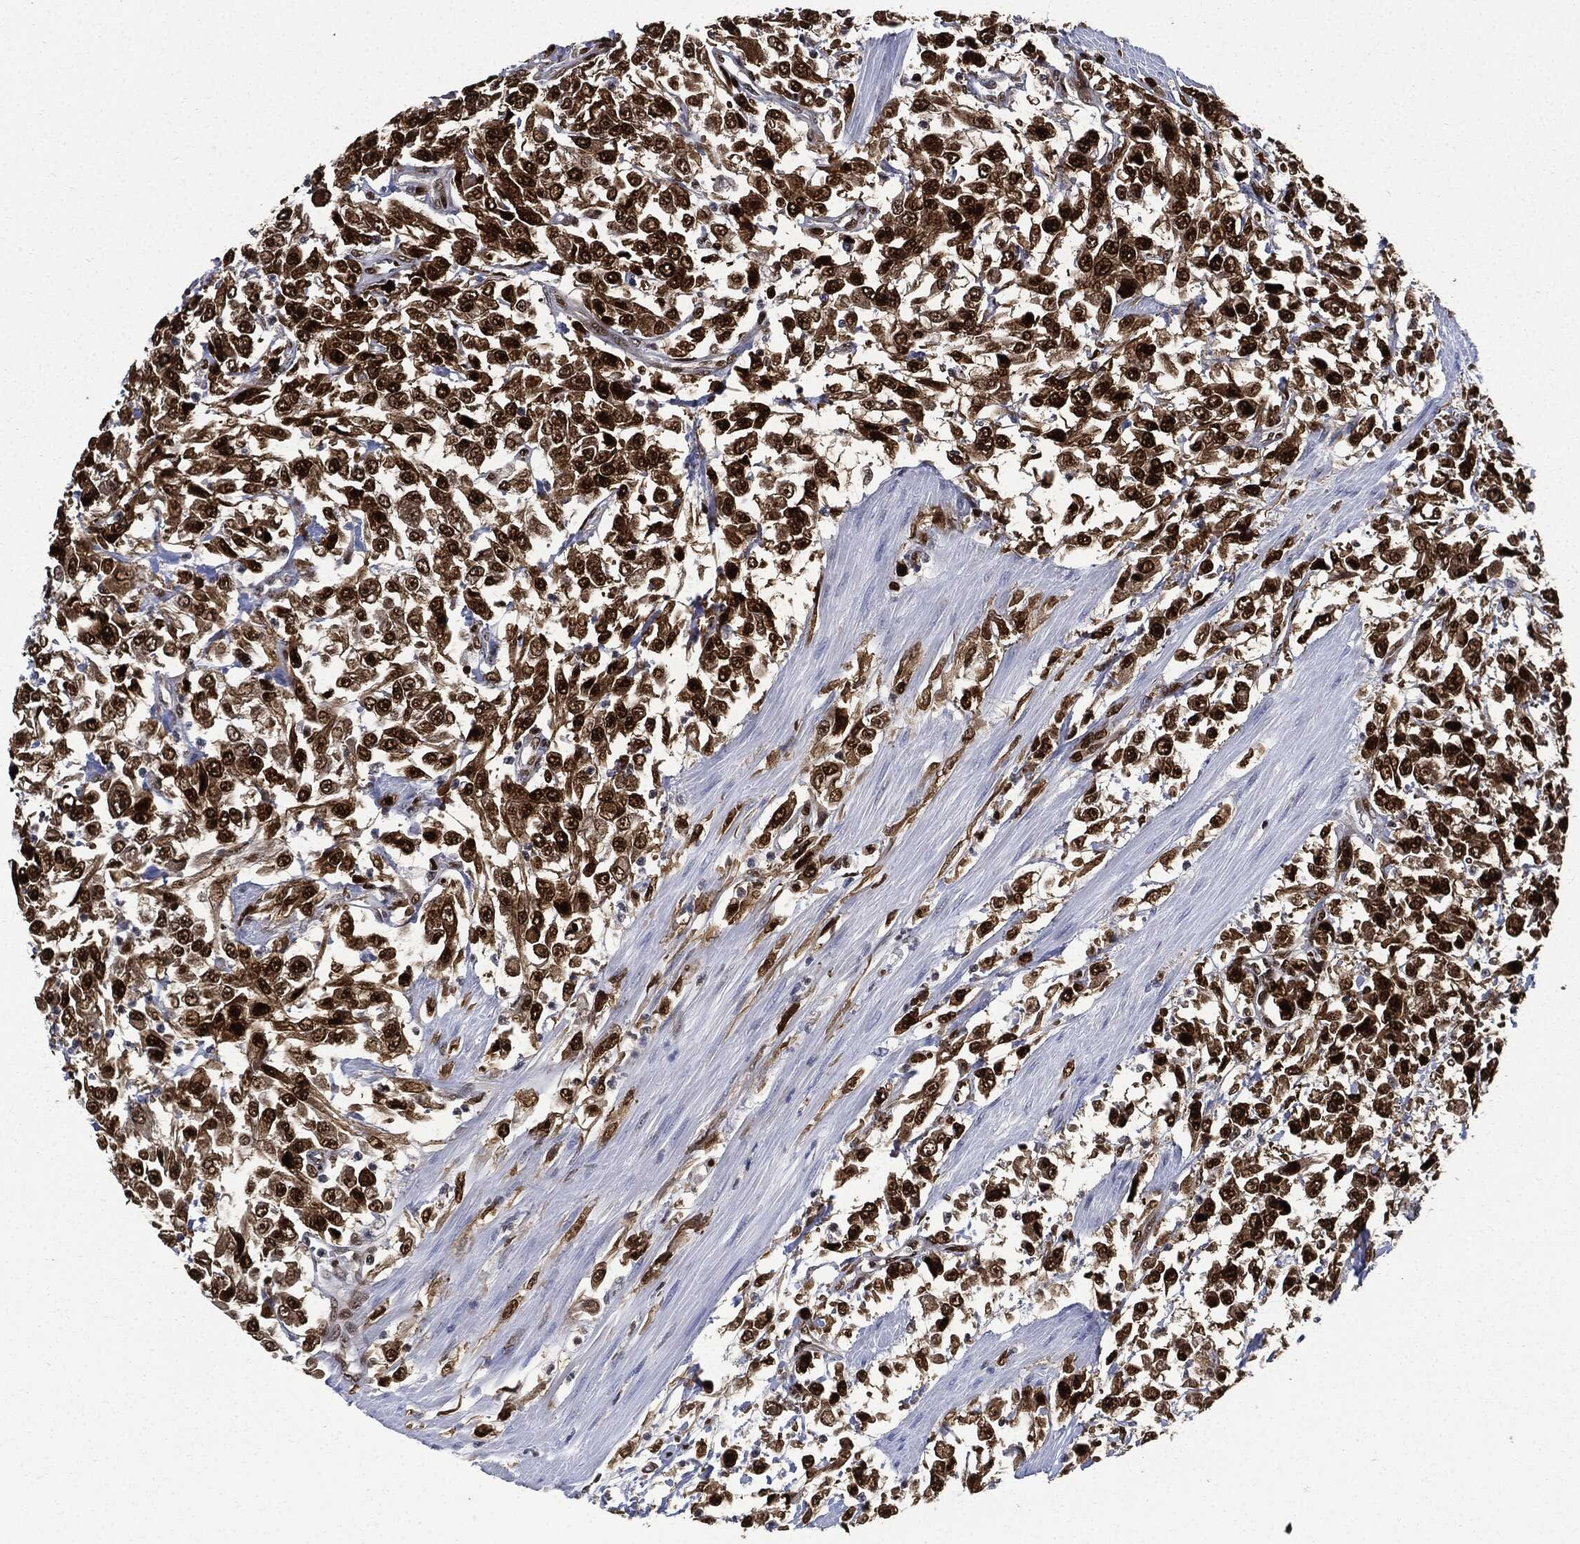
{"staining": {"intensity": "strong", "quantity": ">75%", "location": "cytoplasmic/membranous,nuclear"}, "tissue": "urothelial cancer", "cell_type": "Tumor cells", "image_type": "cancer", "snomed": [{"axis": "morphology", "description": "Urothelial carcinoma, High grade"}, {"axis": "topography", "description": "Urinary bladder"}], "caption": "A high-resolution image shows IHC staining of urothelial cancer, which displays strong cytoplasmic/membranous and nuclear staining in about >75% of tumor cells. (brown staining indicates protein expression, while blue staining denotes nuclei).", "gene": "PCNA", "patient": {"sex": "male", "age": 46}}